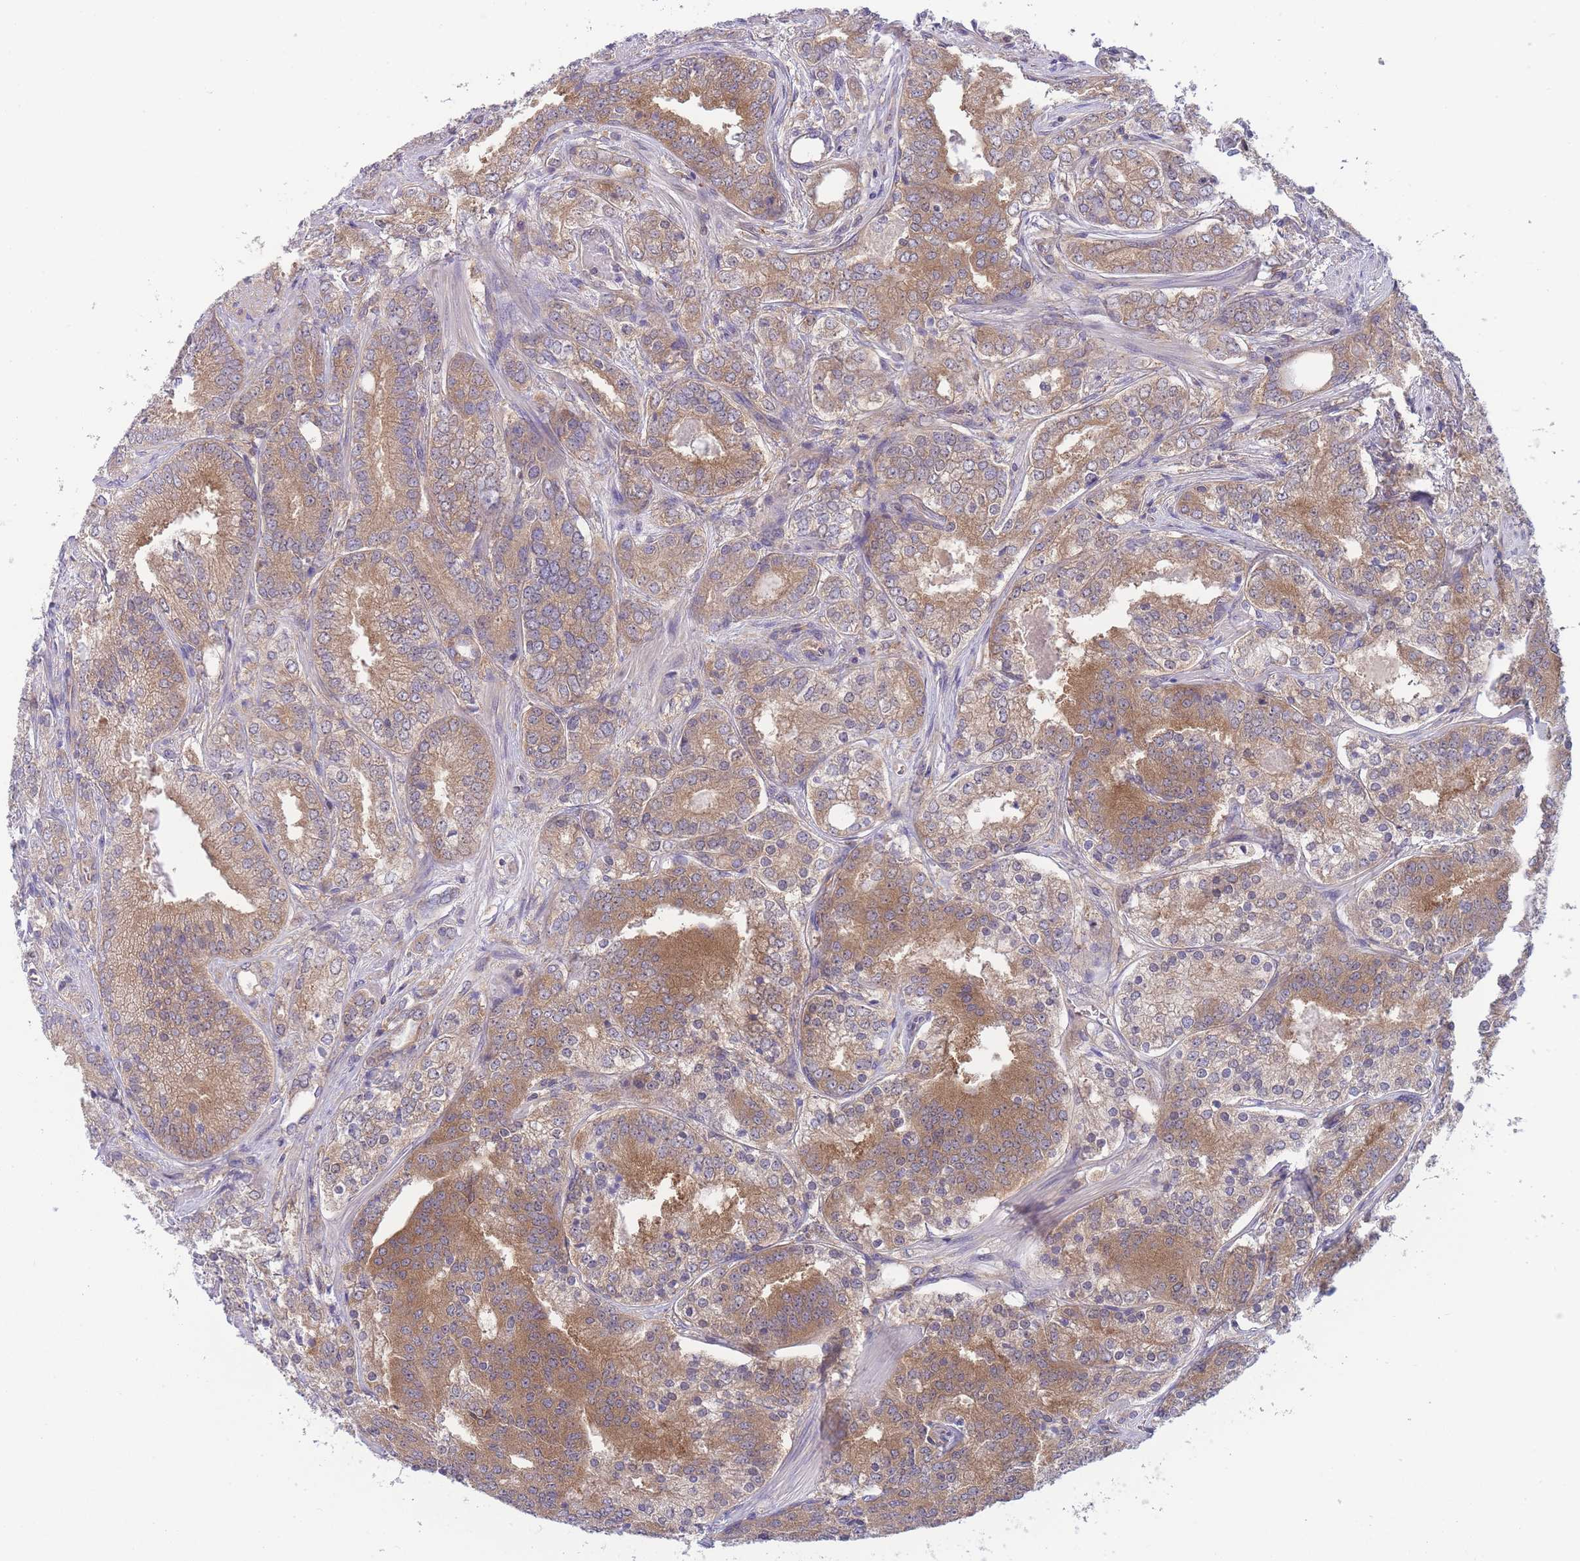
{"staining": {"intensity": "moderate", "quantity": ">75%", "location": "cytoplasmic/membranous"}, "tissue": "prostate cancer", "cell_type": "Tumor cells", "image_type": "cancer", "snomed": [{"axis": "morphology", "description": "Adenocarcinoma, High grade"}, {"axis": "topography", "description": "Prostate"}], "caption": "Prostate adenocarcinoma (high-grade) tissue exhibits moderate cytoplasmic/membranous staining in approximately >75% of tumor cells", "gene": "PFDN6", "patient": {"sex": "male", "age": 63}}